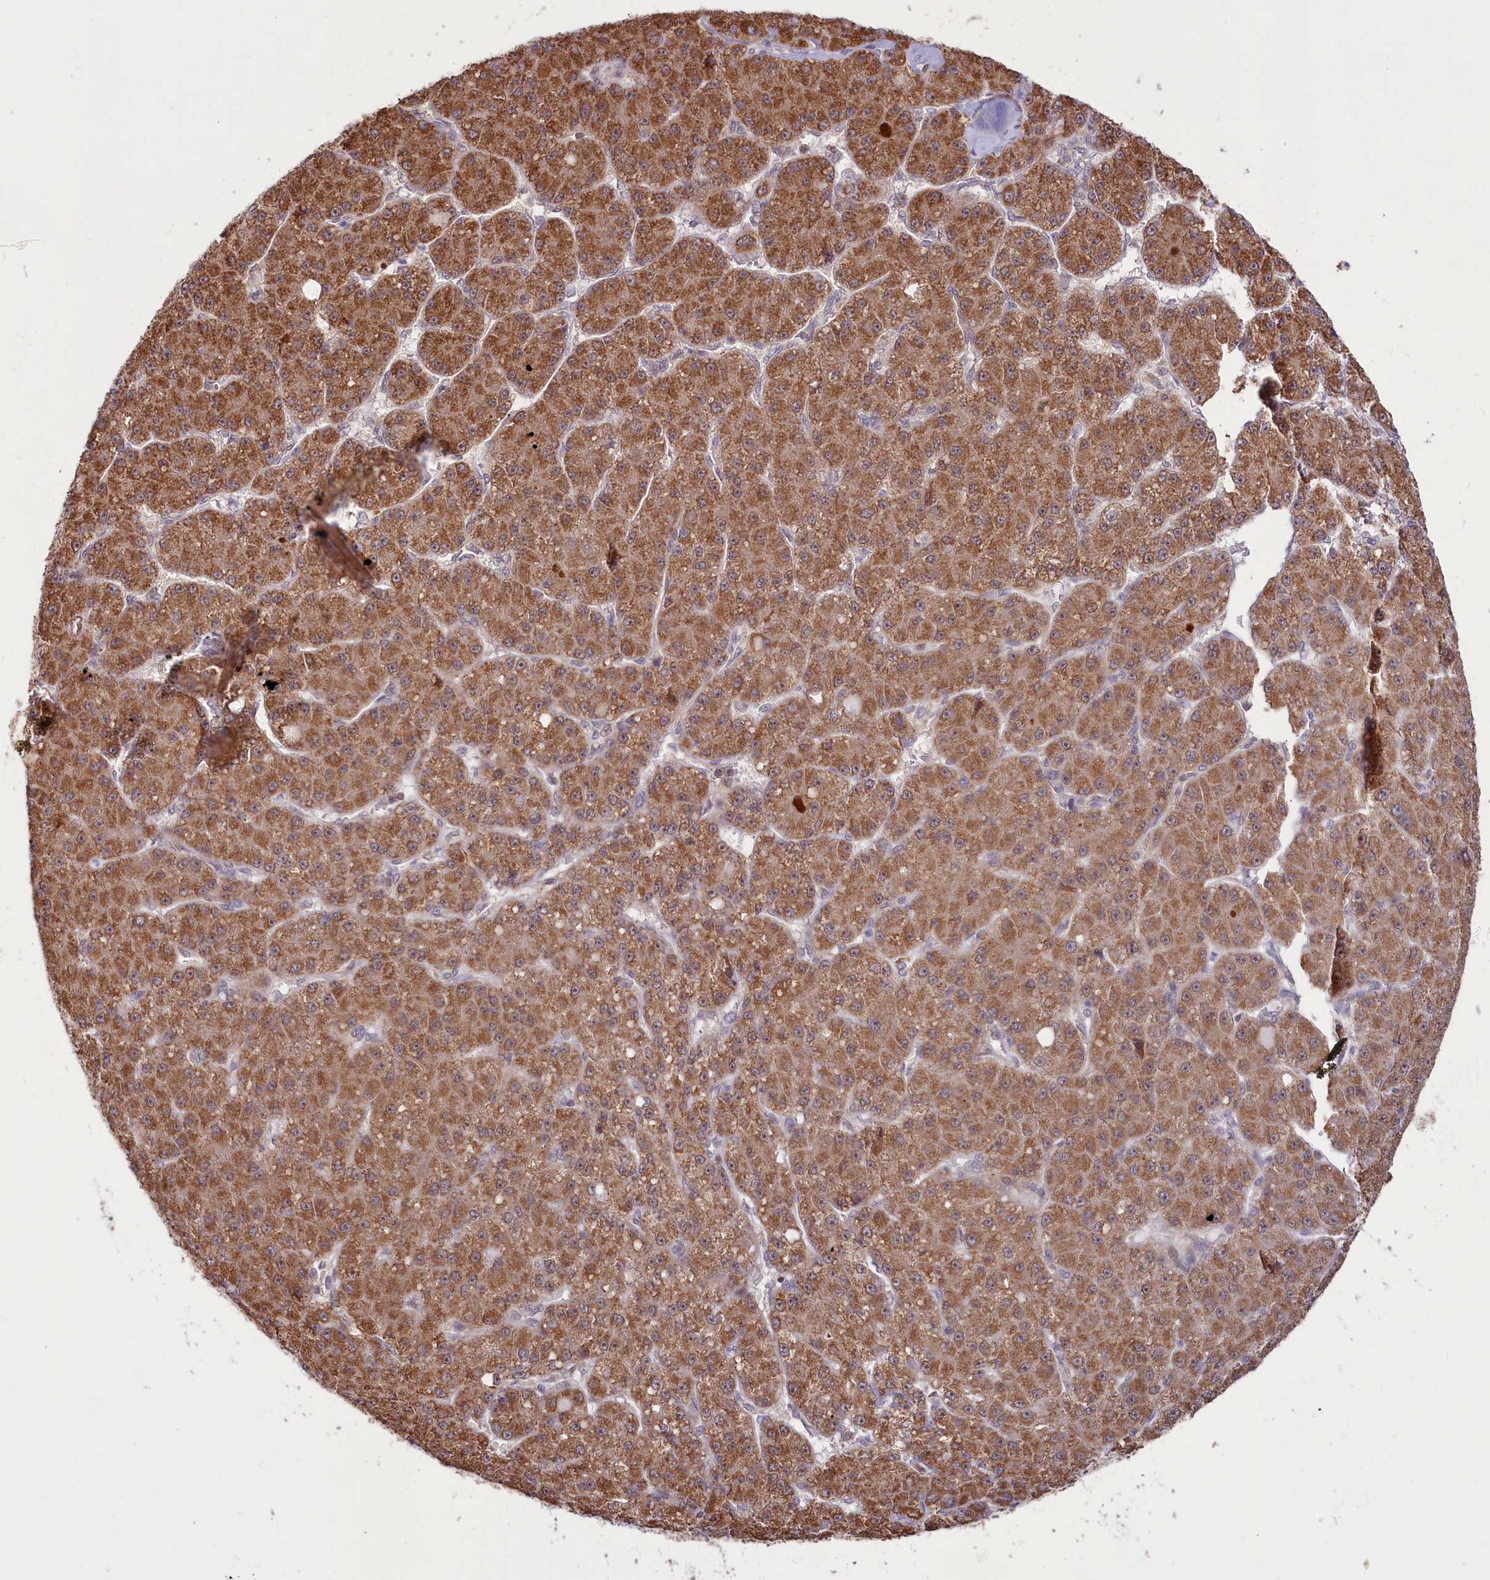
{"staining": {"intensity": "moderate", "quantity": ">75%", "location": "cytoplasmic/membranous"}, "tissue": "liver cancer", "cell_type": "Tumor cells", "image_type": "cancer", "snomed": [{"axis": "morphology", "description": "Carcinoma, Hepatocellular, NOS"}, {"axis": "topography", "description": "Liver"}], "caption": "A micrograph of liver cancer stained for a protein reveals moderate cytoplasmic/membranous brown staining in tumor cells.", "gene": "PHC3", "patient": {"sex": "male", "age": 67}}